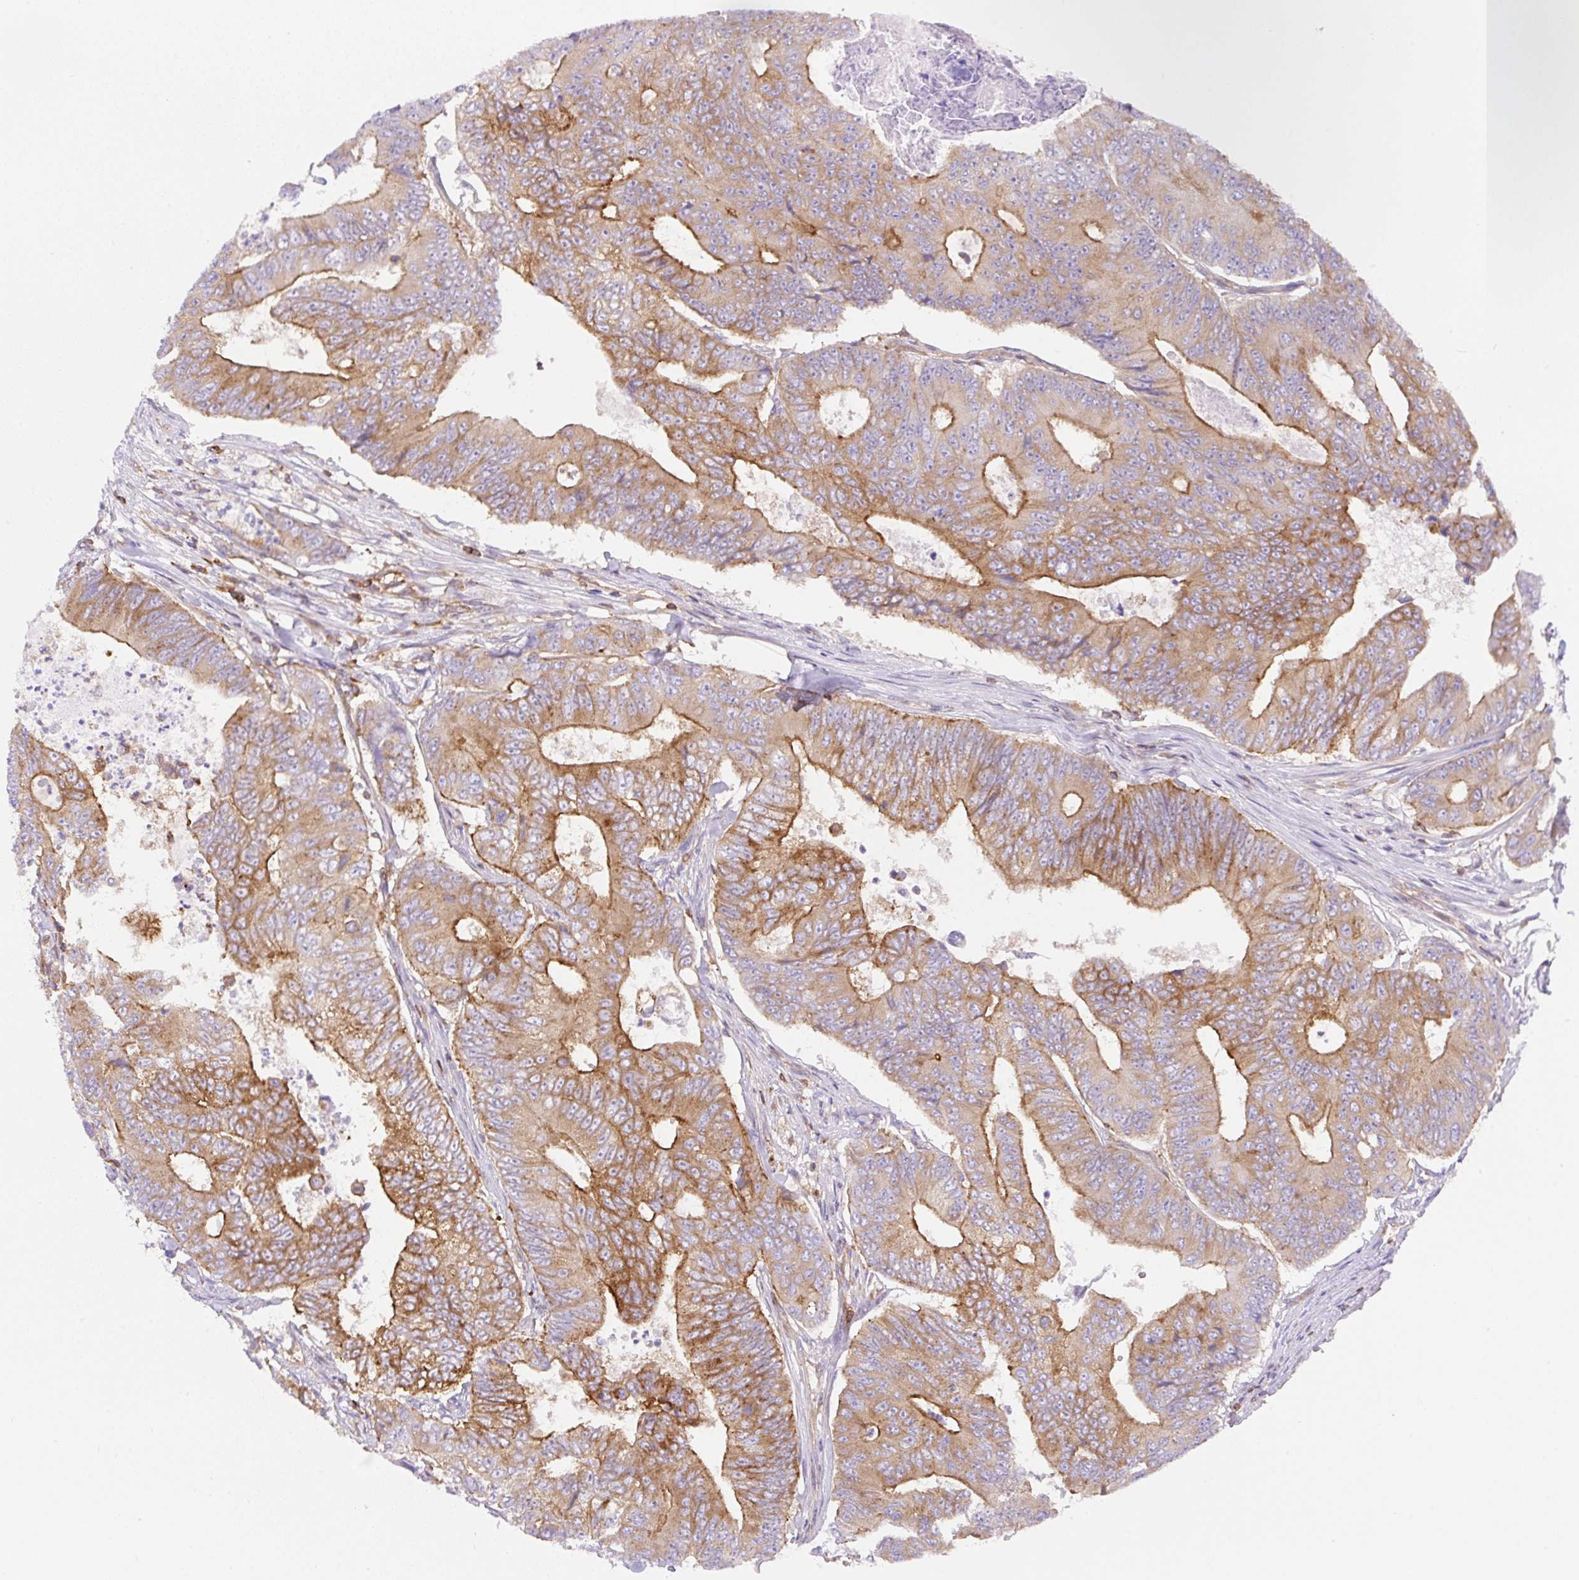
{"staining": {"intensity": "strong", "quantity": ">75%", "location": "cytoplasmic/membranous"}, "tissue": "colorectal cancer", "cell_type": "Tumor cells", "image_type": "cancer", "snomed": [{"axis": "morphology", "description": "Adenocarcinoma, NOS"}, {"axis": "topography", "description": "Colon"}], "caption": "Immunohistochemistry (IHC) staining of colorectal adenocarcinoma, which reveals high levels of strong cytoplasmic/membranous staining in approximately >75% of tumor cells indicating strong cytoplasmic/membranous protein staining. The staining was performed using DAB (brown) for protein detection and nuclei were counterstained in hematoxylin (blue).", "gene": "DNM2", "patient": {"sex": "female", "age": 48}}